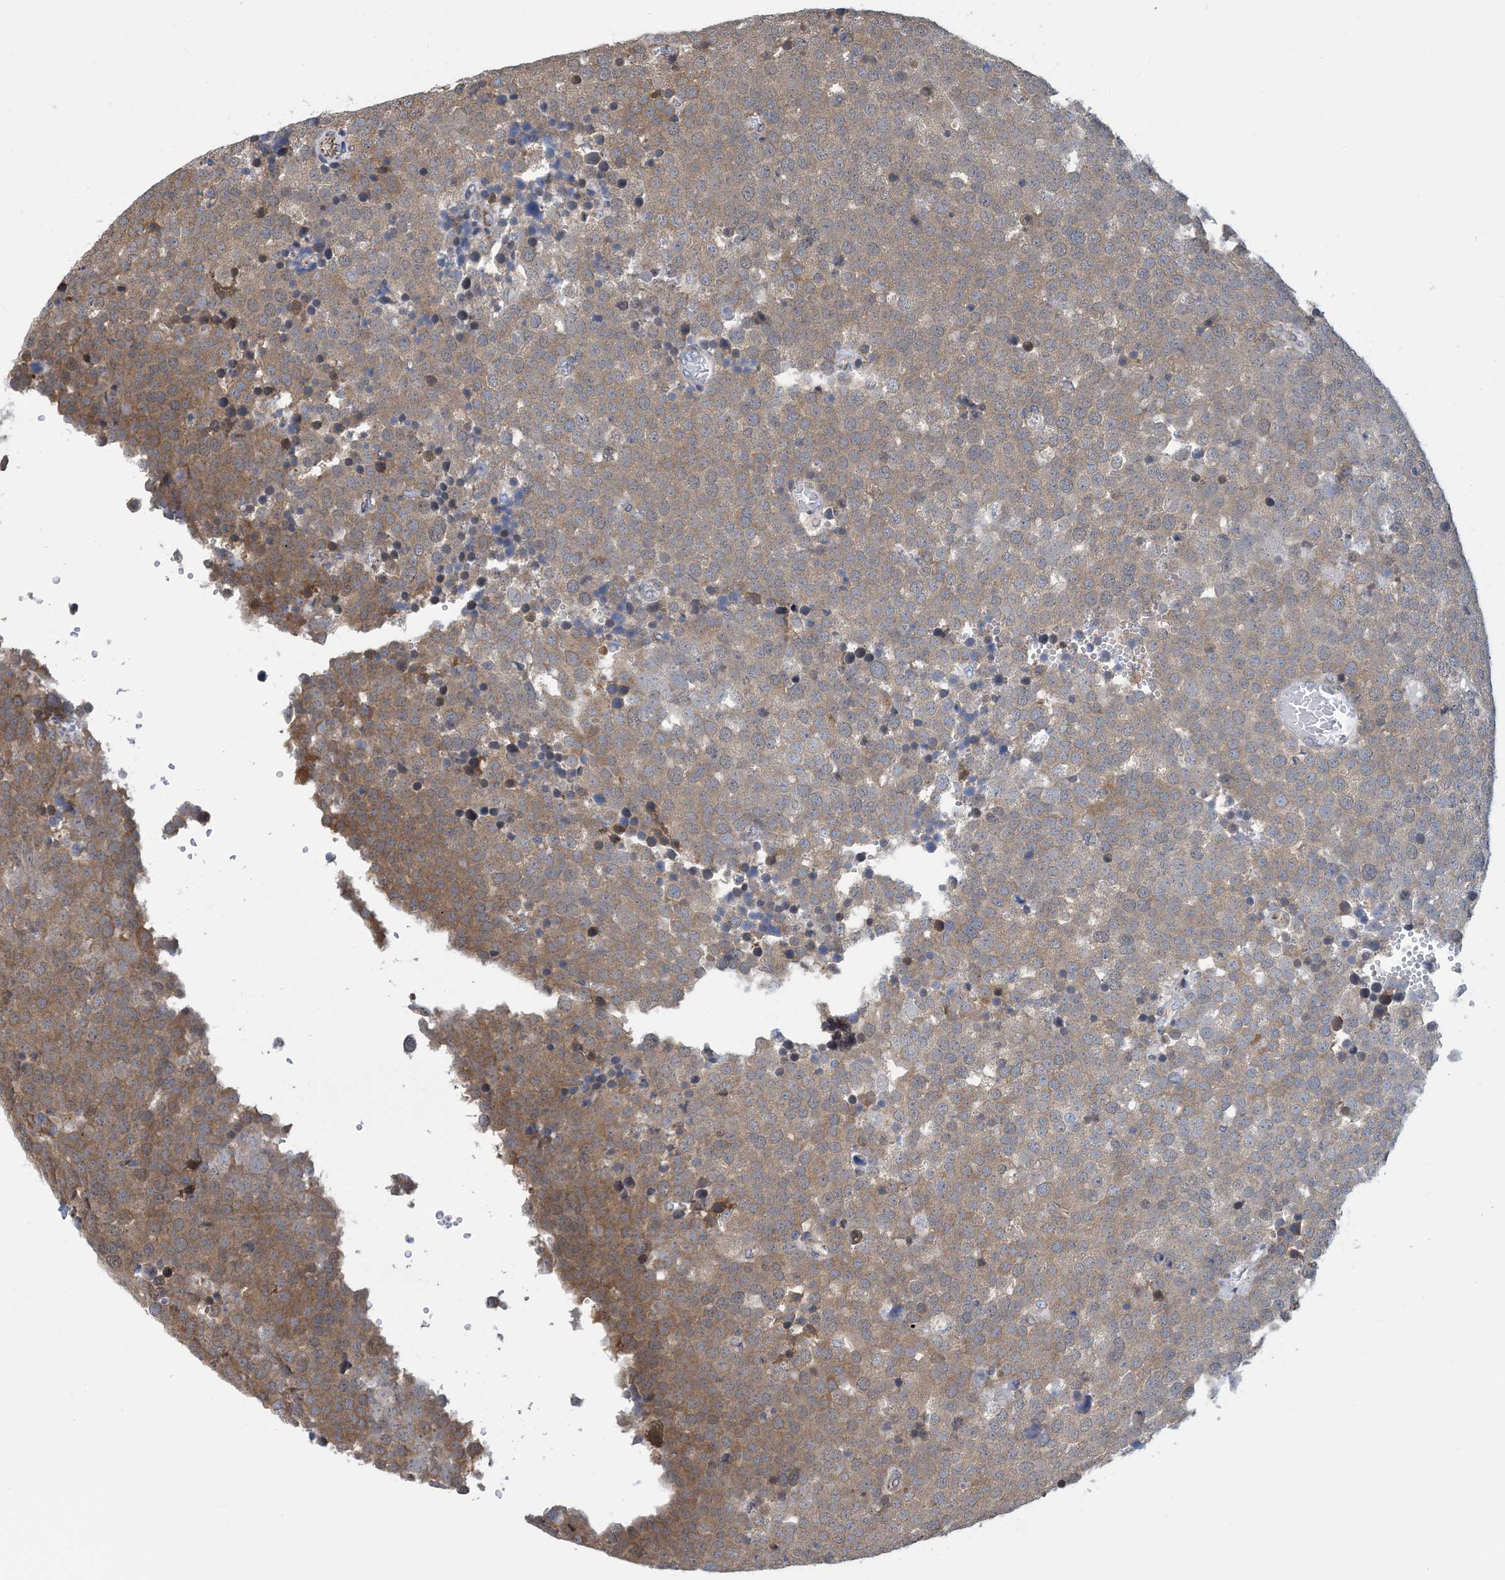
{"staining": {"intensity": "moderate", "quantity": "25%-75%", "location": "cytoplasmic/membranous"}, "tissue": "testis cancer", "cell_type": "Tumor cells", "image_type": "cancer", "snomed": [{"axis": "morphology", "description": "Seminoma, NOS"}, {"axis": "topography", "description": "Testis"}], "caption": "Immunohistochemistry of testis seminoma demonstrates medium levels of moderate cytoplasmic/membranous staining in about 25%-75% of tumor cells.", "gene": "CCDC14", "patient": {"sex": "male", "age": 71}}